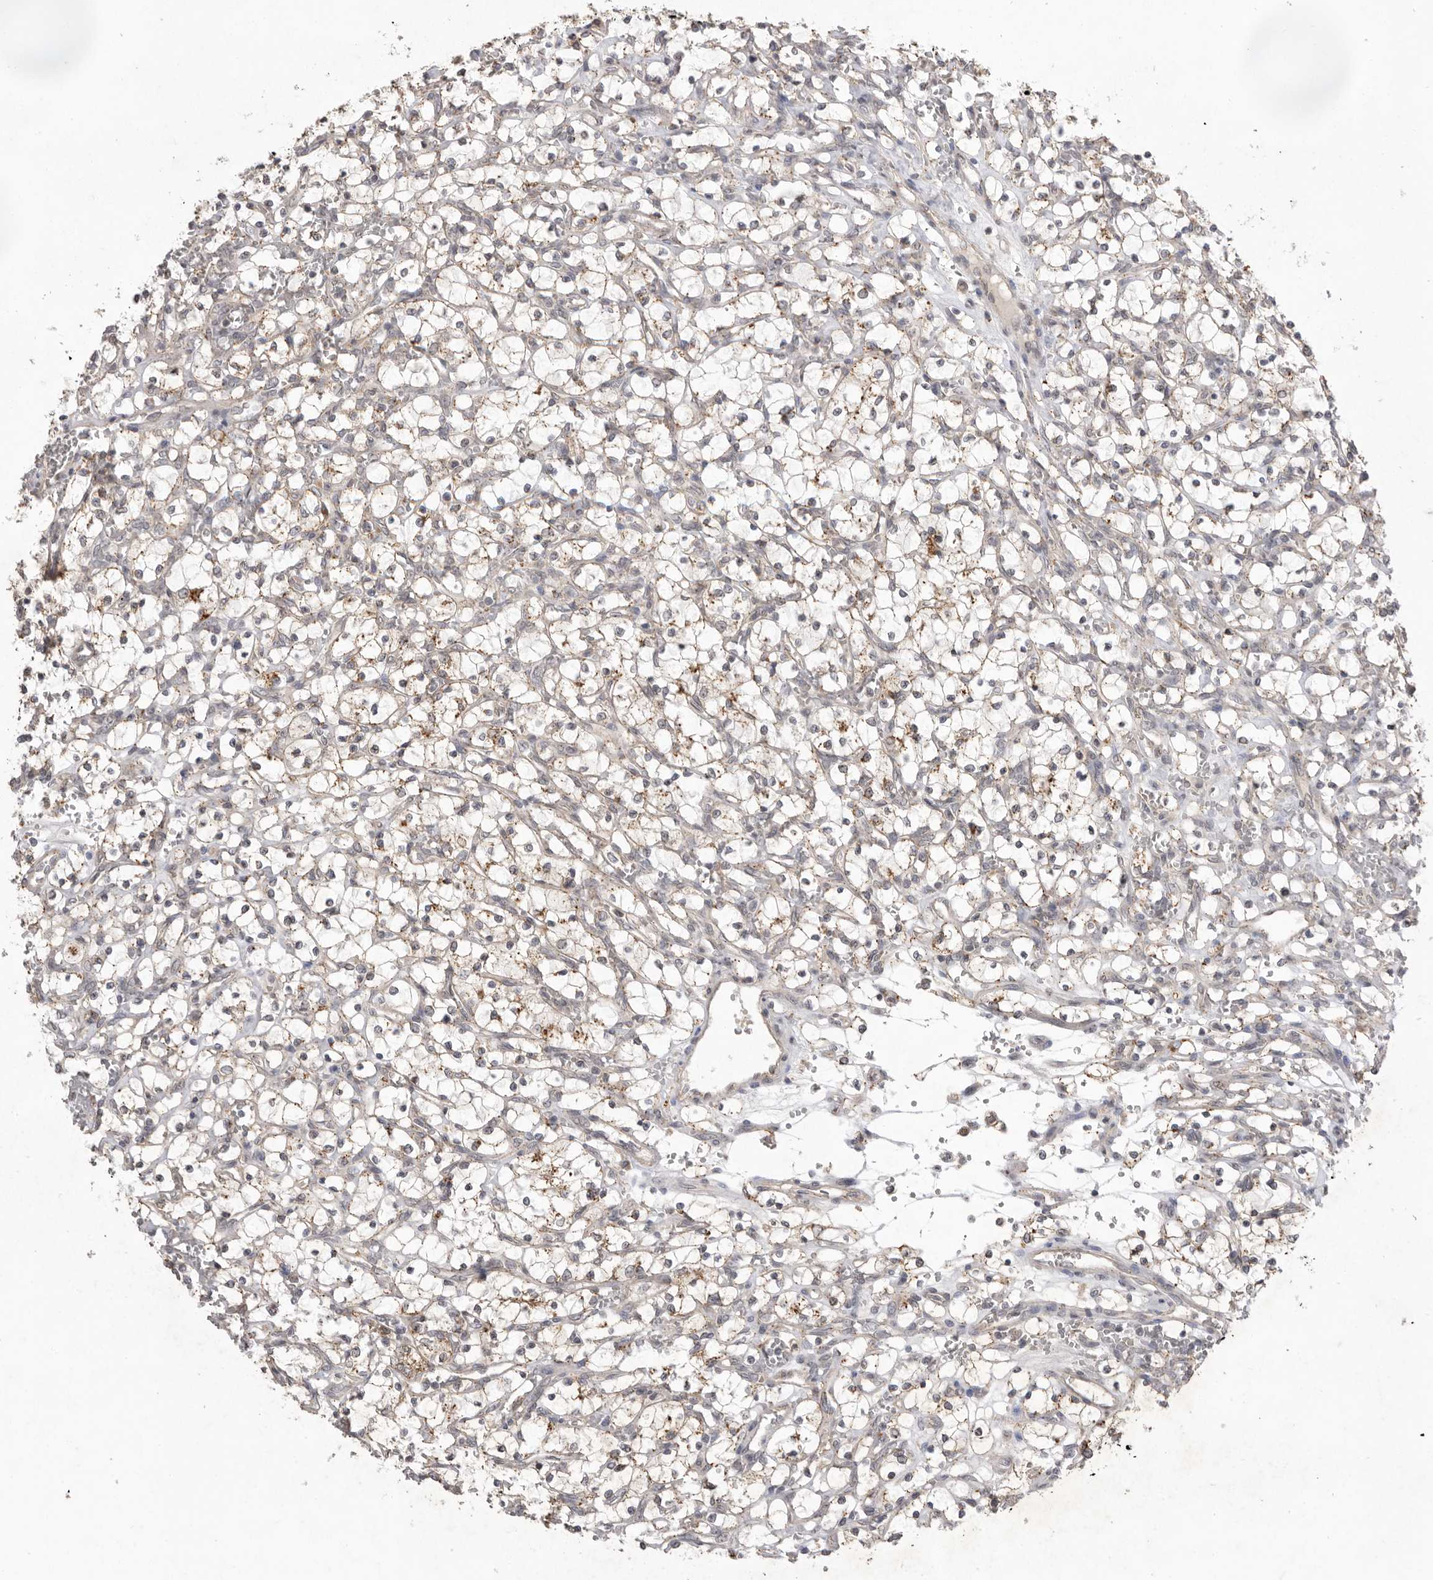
{"staining": {"intensity": "weak", "quantity": "25%-75%", "location": "cytoplasmic/membranous"}, "tissue": "renal cancer", "cell_type": "Tumor cells", "image_type": "cancer", "snomed": [{"axis": "morphology", "description": "Adenocarcinoma, NOS"}, {"axis": "topography", "description": "Kidney"}], "caption": "Immunohistochemical staining of renal adenocarcinoma reveals low levels of weak cytoplasmic/membranous protein staining in about 25%-75% of tumor cells.", "gene": "TLR3", "patient": {"sex": "female", "age": 69}}